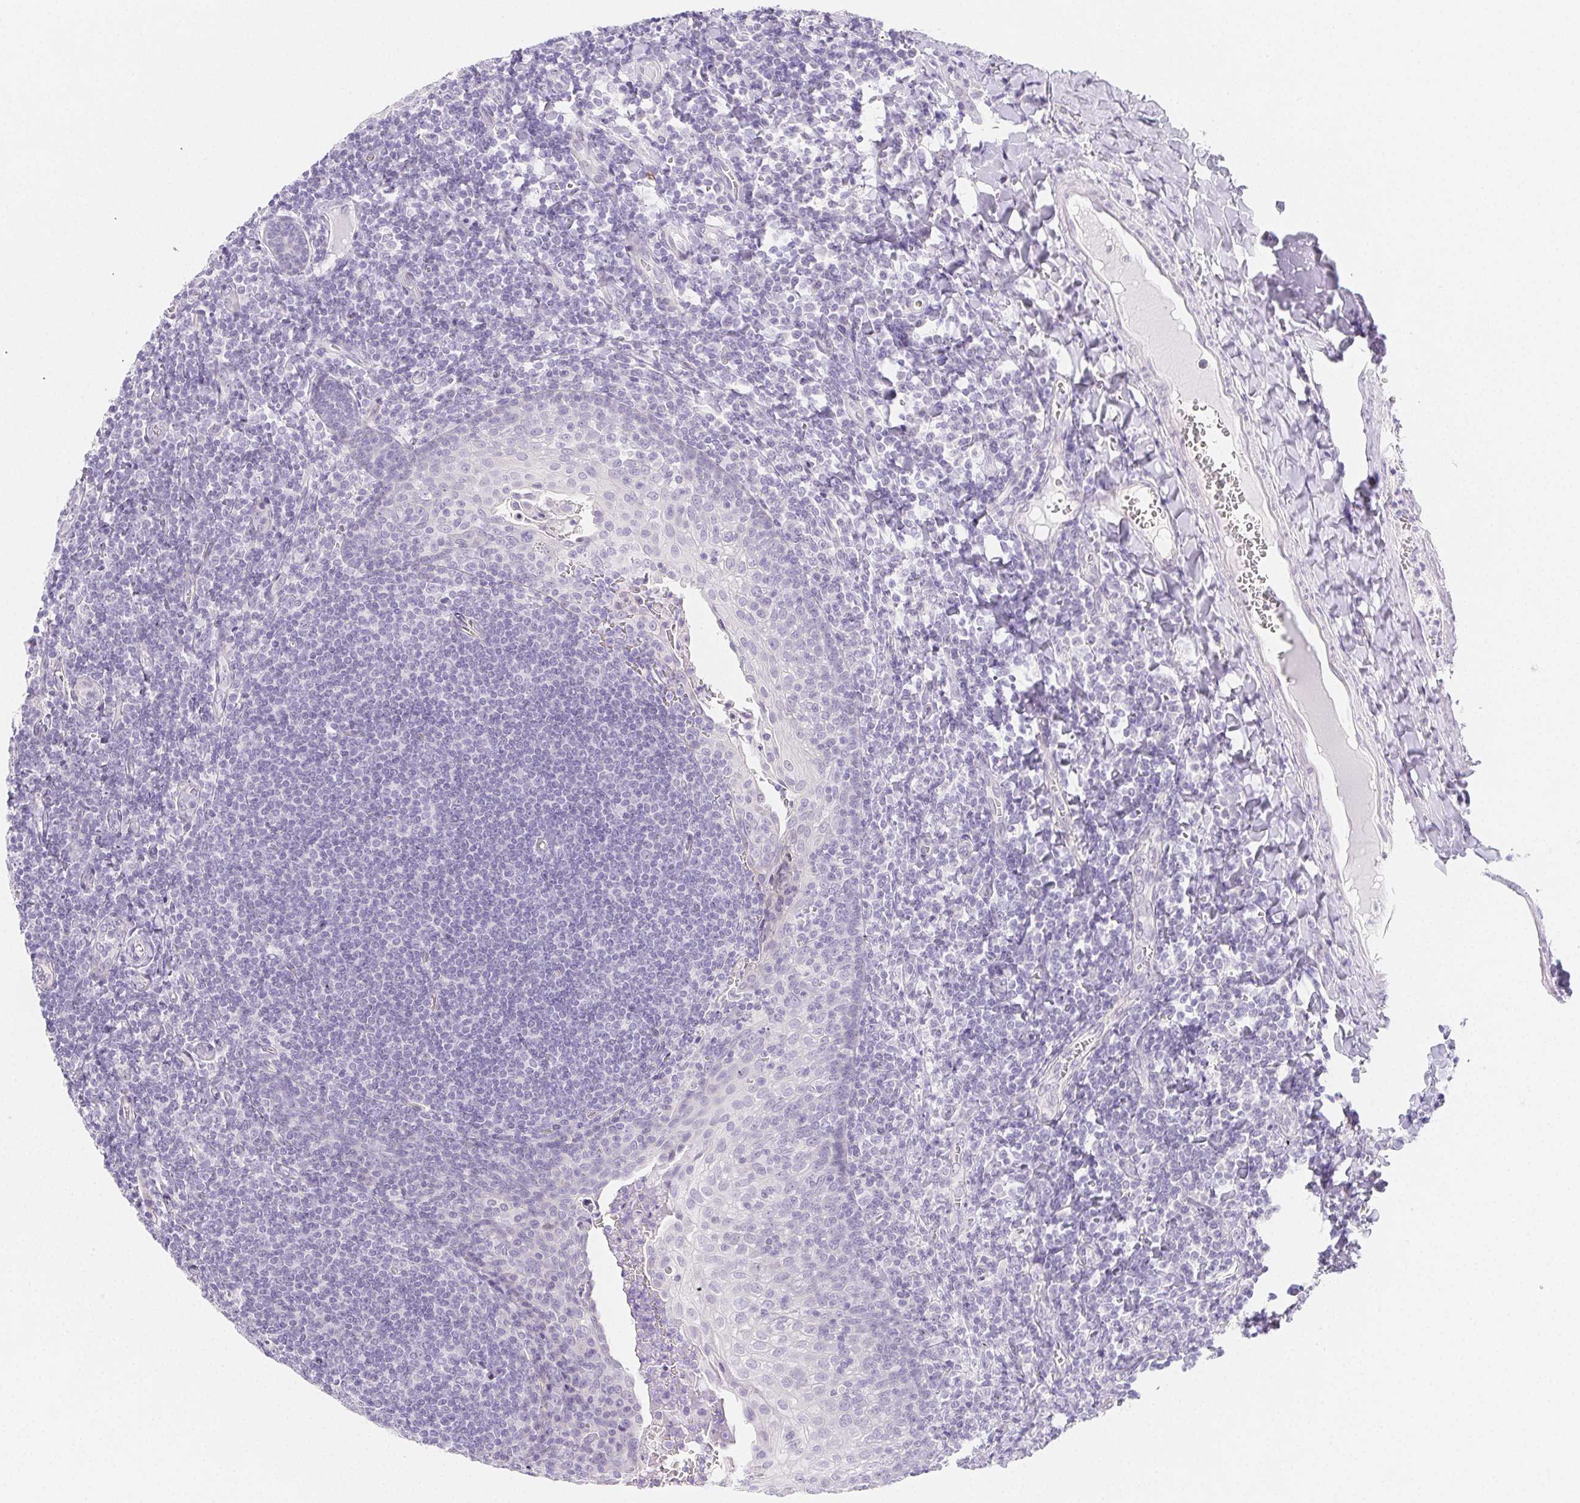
{"staining": {"intensity": "negative", "quantity": "none", "location": "none"}, "tissue": "tonsil", "cell_type": "Germinal center cells", "image_type": "normal", "snomed": [{"axis": "morphology", "description": "Normal tissue, NOS"}, {"axis": "morphology", "description": "Inflammation, NOS"}, {"axis": "topography", "description": "Tonsil"}], "caption": "DAB immunohistochemical staining of benign human tonsil reveals no significant positivity in germinal center cells.", "gene": "ZBBX", "patient": {"sex": "female", "age": 31}}